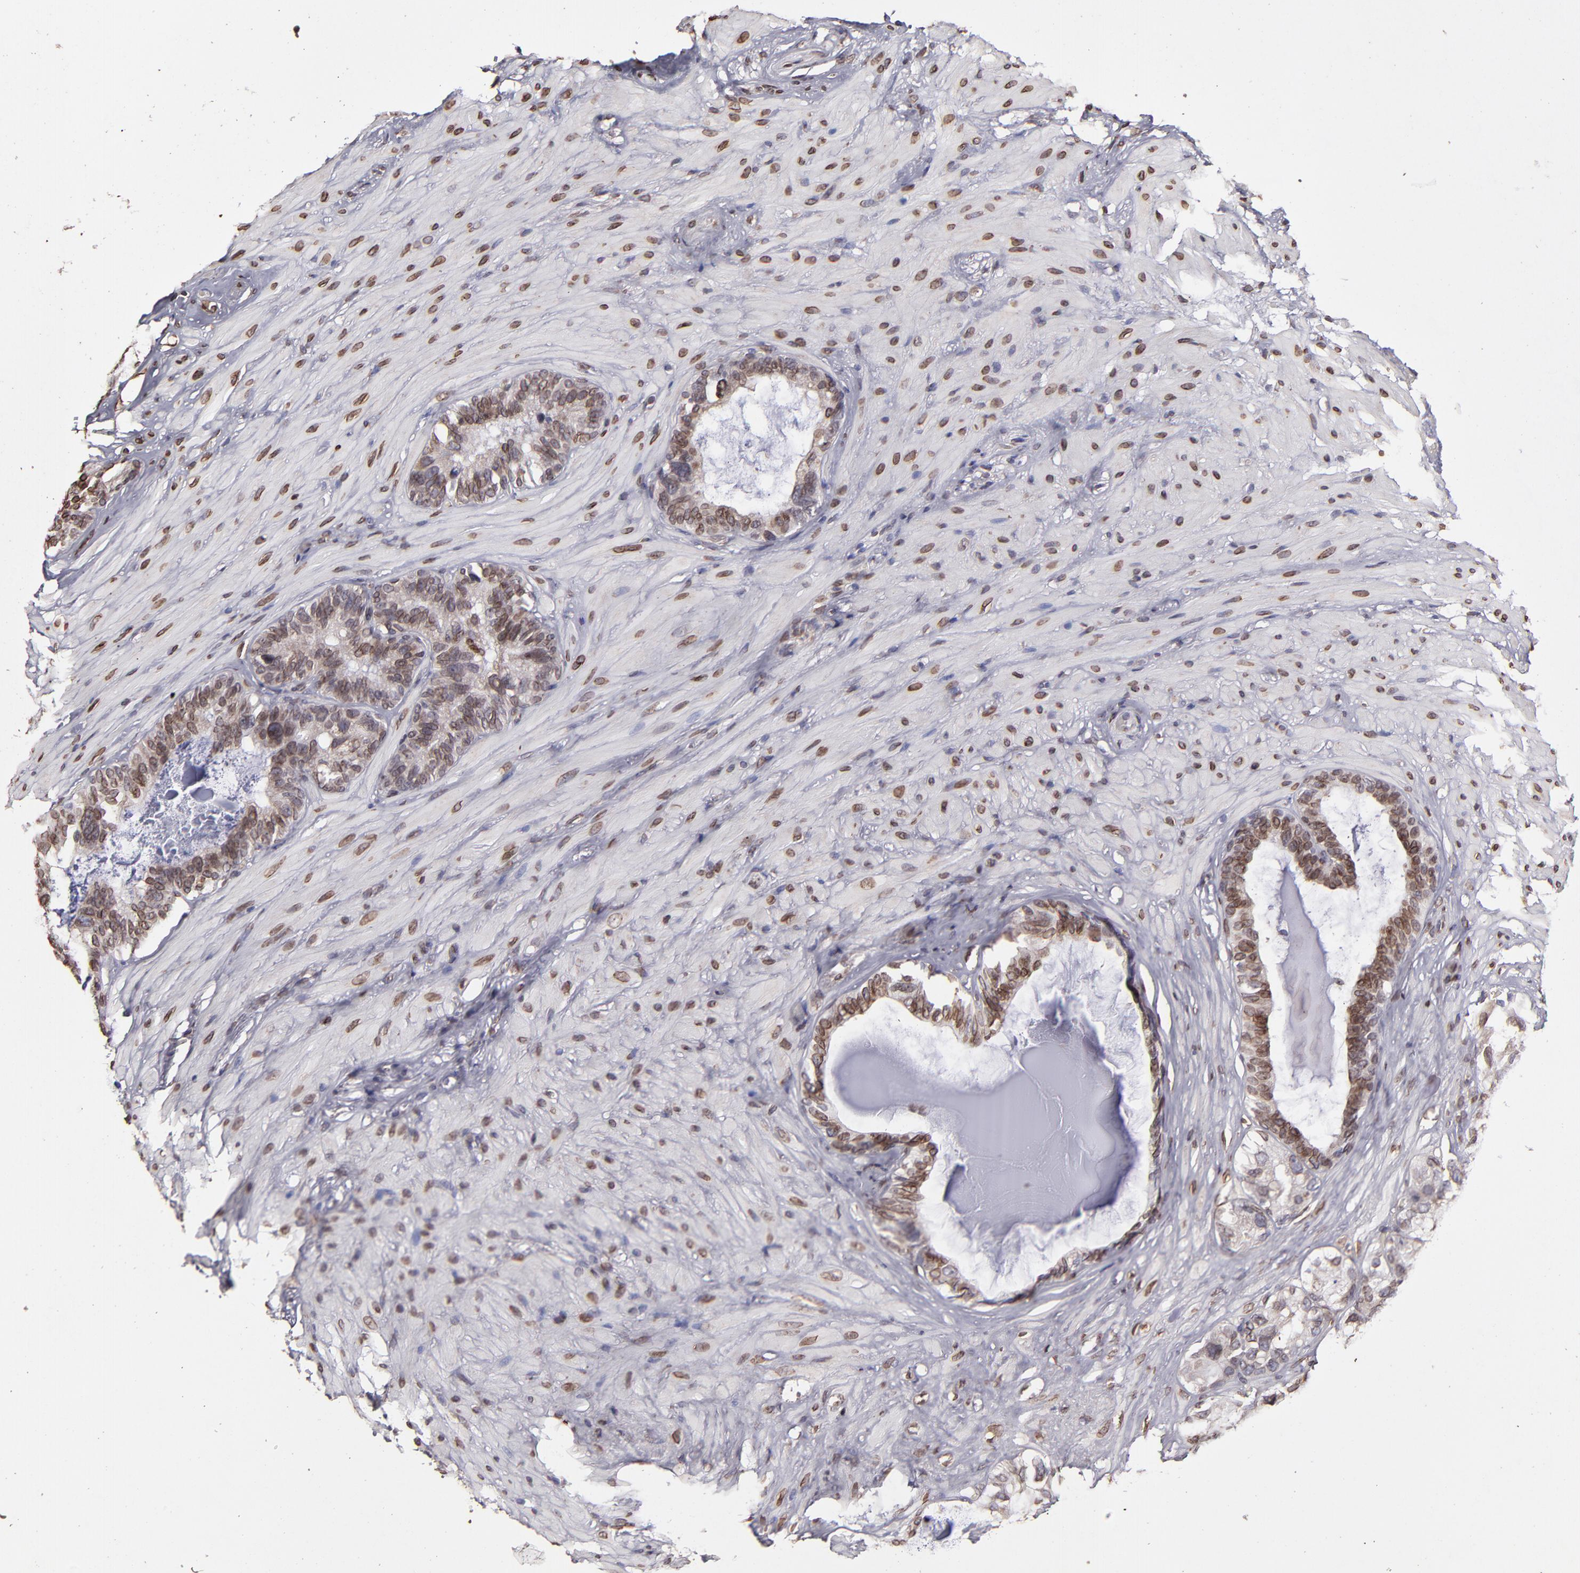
{"staining": {"intensity": "weak", "quantity": ">75%", "location": "cytoplasmic/membranous"}, "tissue": "seminal vesicle", "cell_type": "Glandular cells", "image_type": "normal", "snomed": [{"axis": "morphology", "description": "Normal tissue, NOS"}, {"axis": "topography", "description": "Seminal veicle"}], "caption": "Benign seminal vesicle exhibits weak cytoplasmic/membranous staining in about >75% of glandular cells (DAB IHC, brown staining for protein, blue staining for nuclei)..", "gene": "PUM3", "patient": {"sex": "male", "age": 63}}